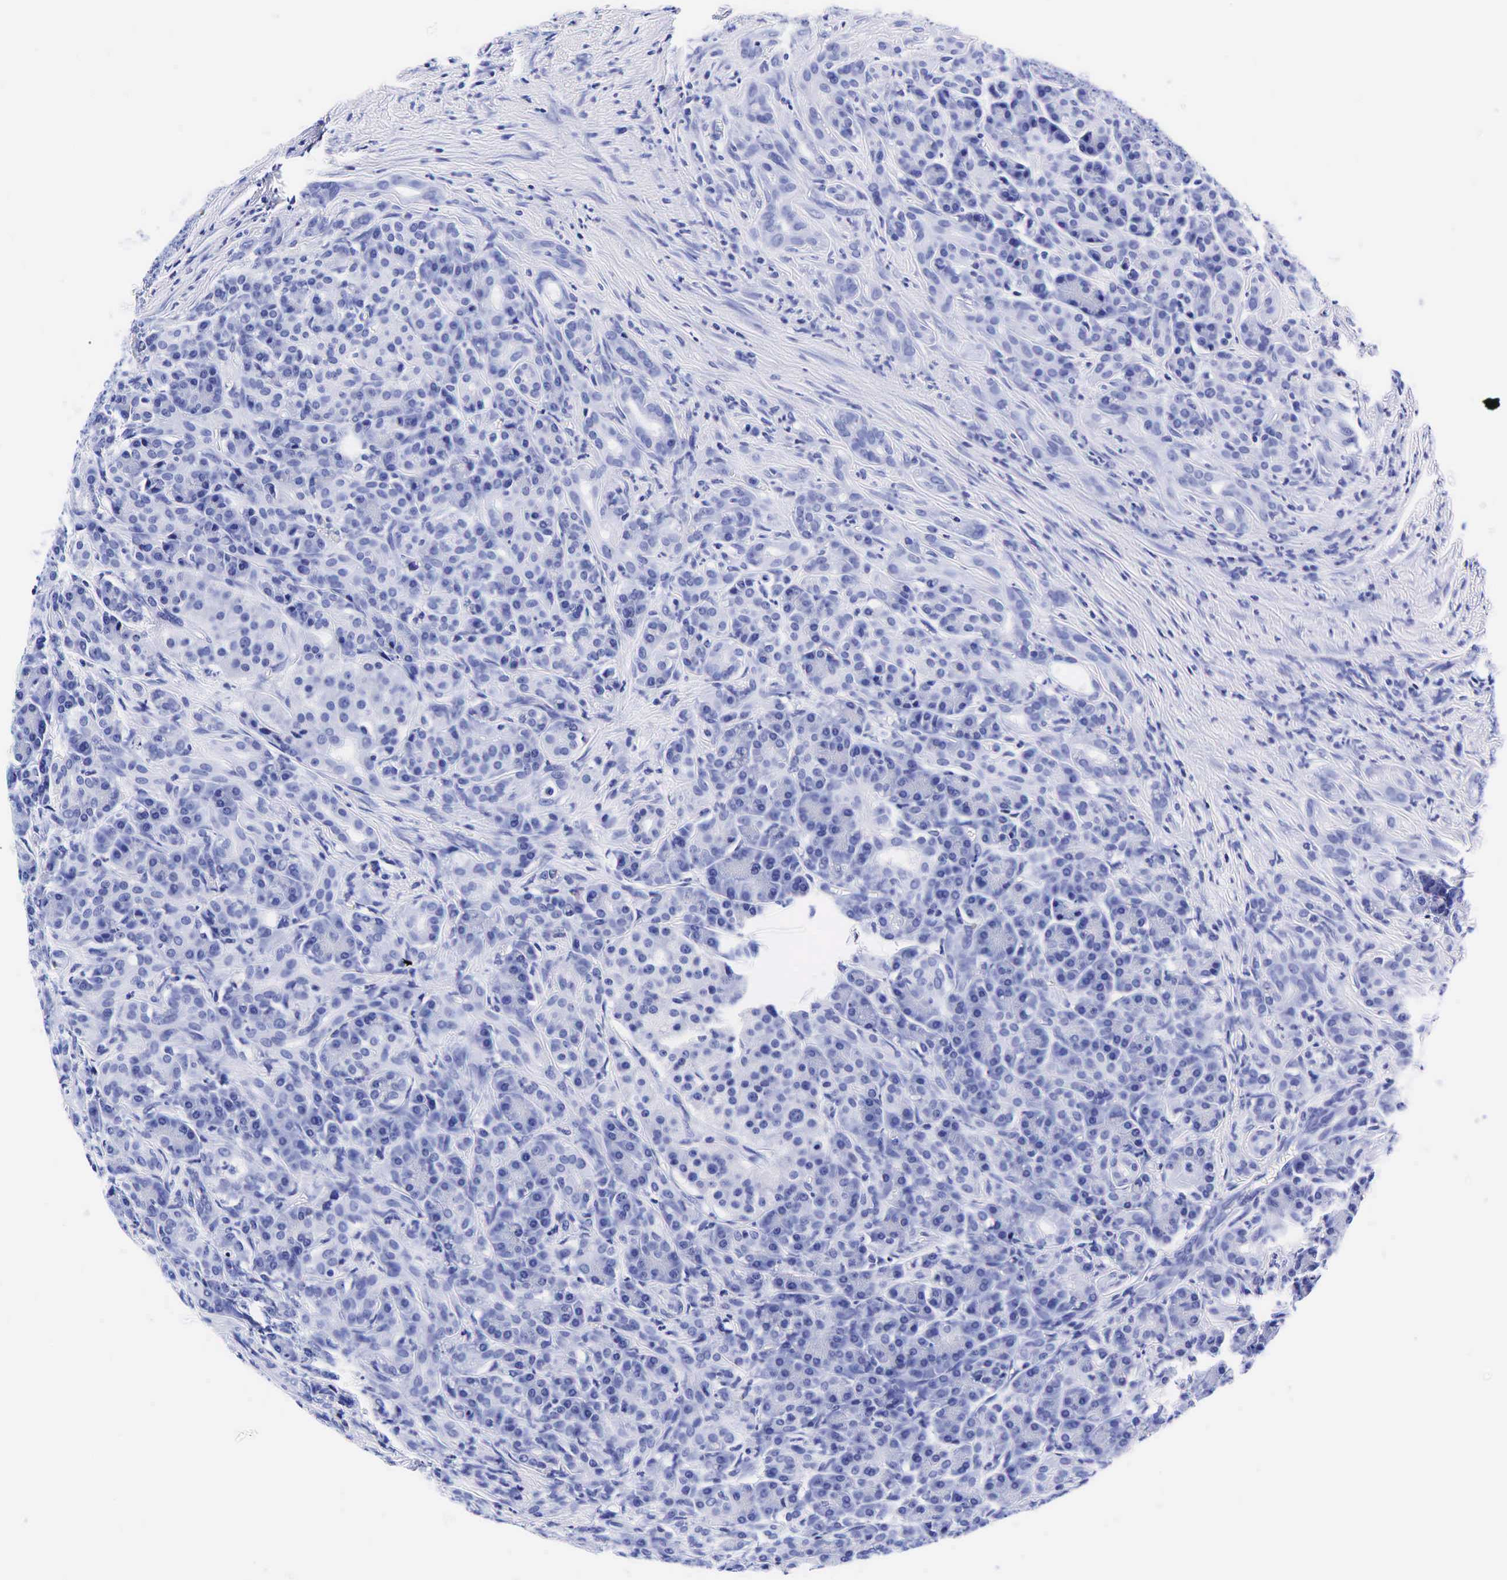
{"staining": {"intensity": "negative", "quantity": "none", "location": "none"}, "tissue": "pancreas", "cell_type": "Exocrine glandular cells", "image_type": "normal", "snomed": [{"axis": "morphology", "description": "Normal tissue, NOS"}, {"axis": "topography", "description": "Lymph node"}, {"axis": "topography", "description": "Pancreas"}], "caption": "The photomicrograph demonstrates no significant positivity in exocrine glandular cells of pancreas. (IHC, brightfield microscopy, high magnification).", "gene": "GAST", "patient": {"sex": "male", "age": 59}}